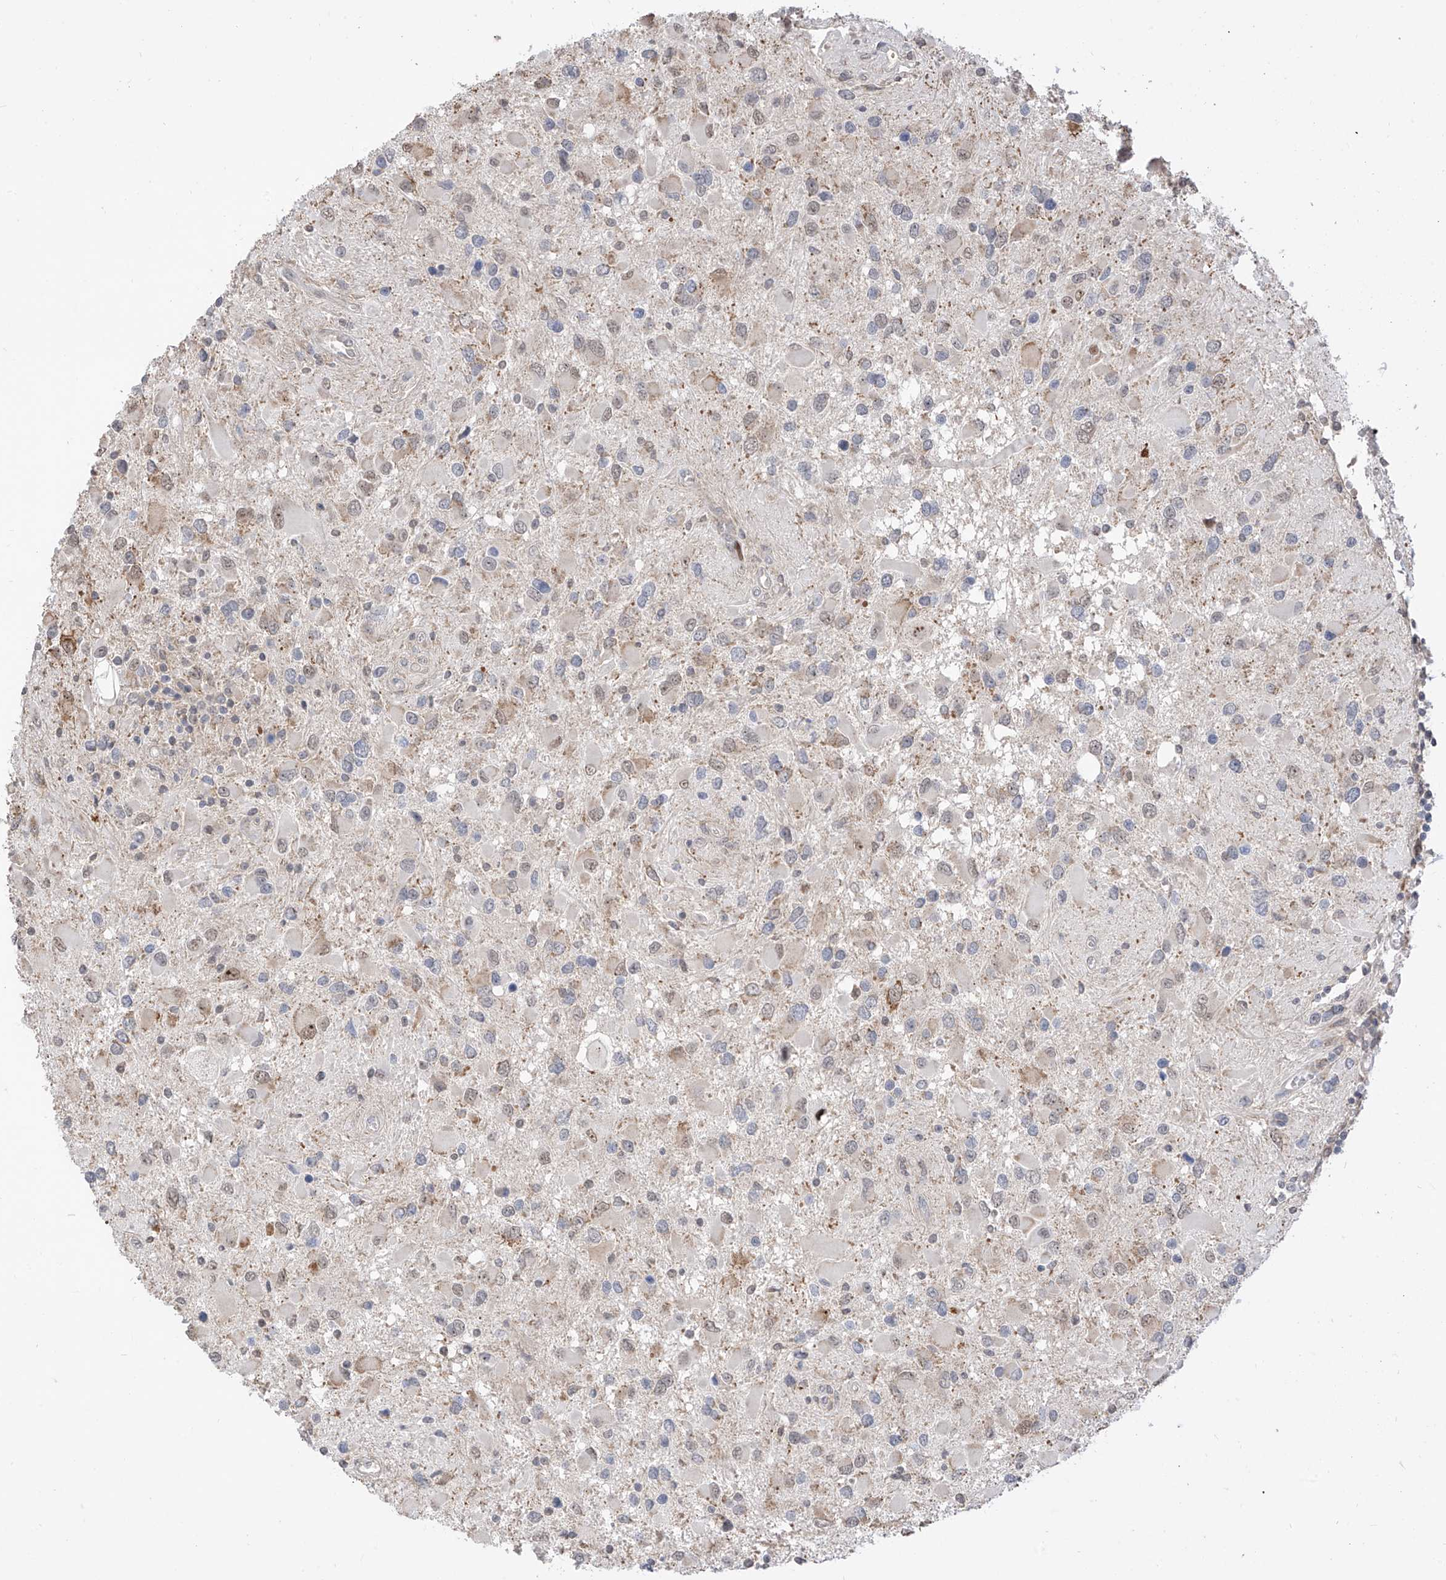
{"staining": {"intensity": "weak", "quantity": "<25%", "location": "nuclear"}, "tissue": "glioma", "cell_type": "Tumor cells", "image_type": "cancer", "snomed": [{"axis": "morphology", "description": "Glioma, malignant, High grade"}, {"axis": "topography", "description": "Brain"}], "caption": "The image displays no staining of tumor cells in malignant glioma (high-grade). The staining is performed using DAB brown chromogen with nuclei counter-stained in using hematoxylin.", "gene": "LATS1", "patient": {"sex": "male", "age": 53}}